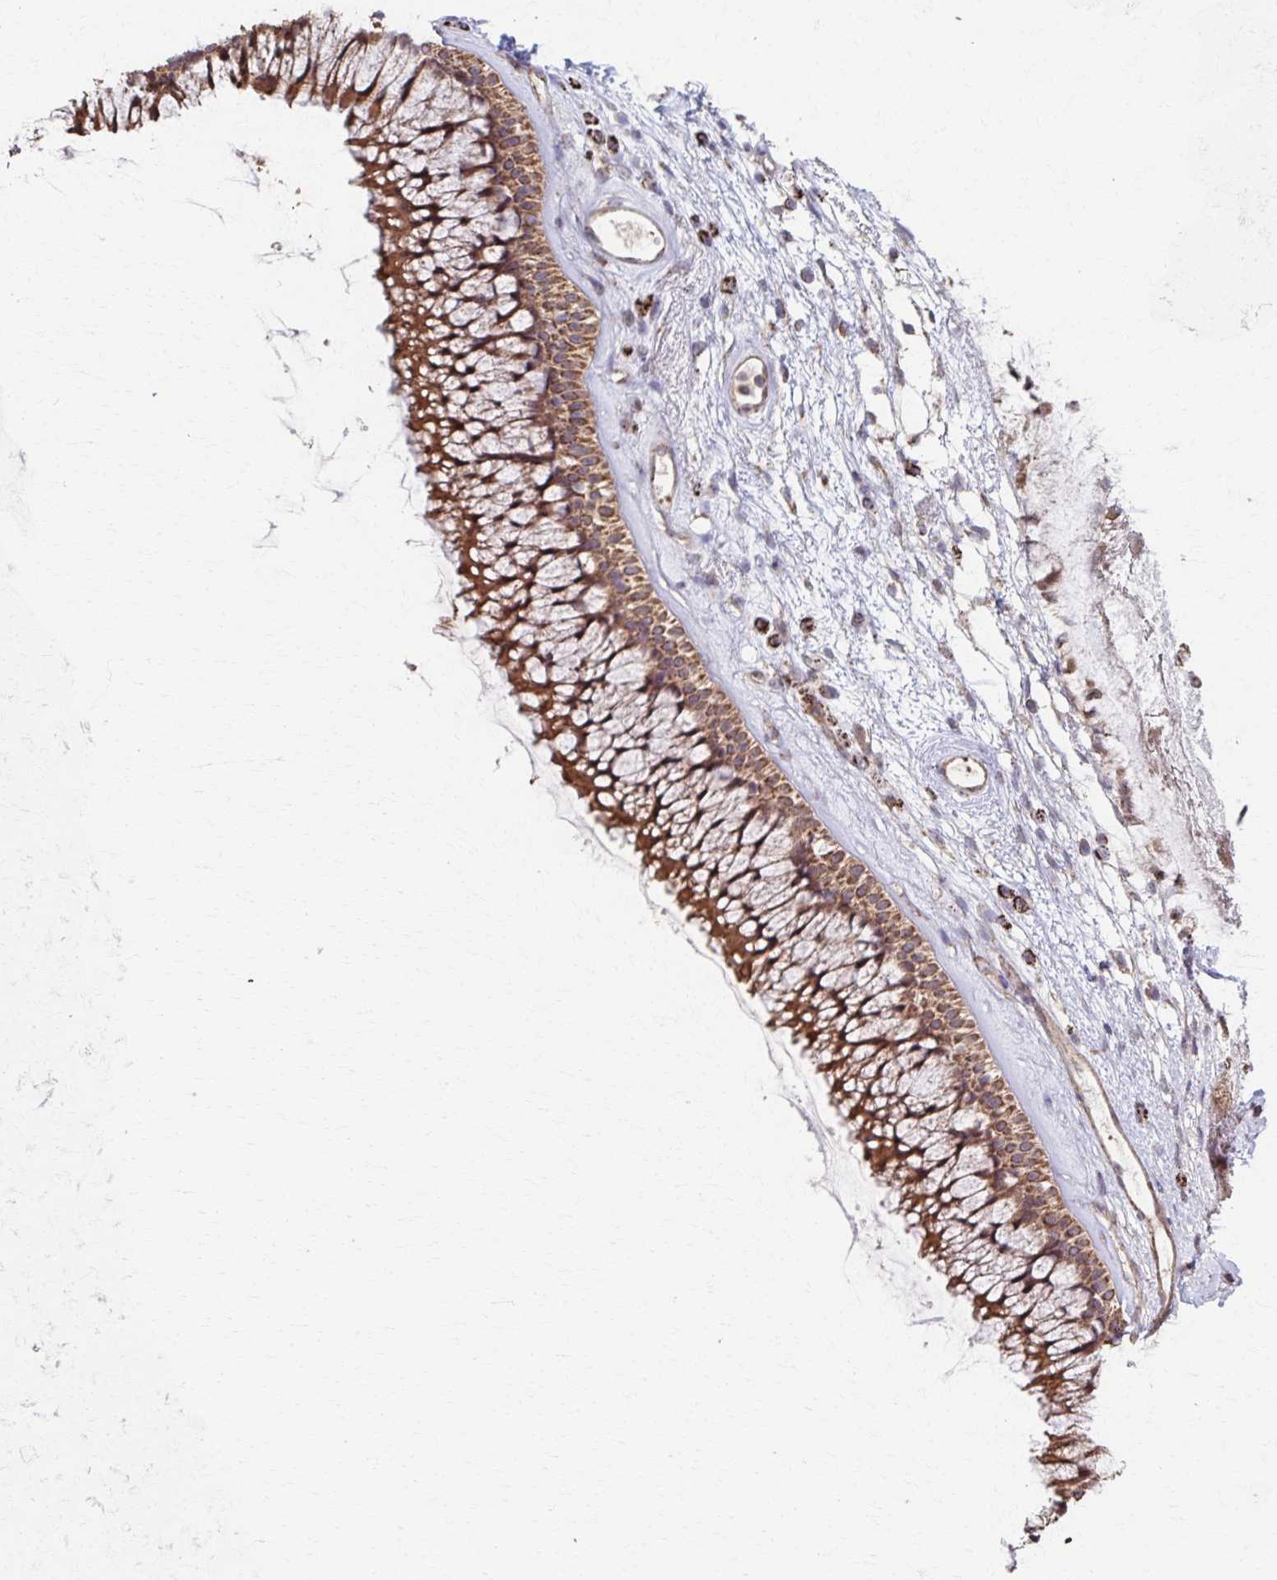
{"staining": {"intensity": "moderate", "quantity": ">75%", "location": "cytoplasmic/membranous"}, "tissue": "nasopharynx", "cell_type": "Respiratory epithelial cells", "image_type": "normal", "snomed": [{"axis": "morphology", "description": "Normal tissue, NOS"}, {"axis": "topography", "description": "Nasopharynx"}], "caption": "Immunohistochemistry photomicrograph of benign human nasopharynx stained for a protein (brown), which shows medium levels of moderate cytoplasmic/membranous expression in approximately >75% of respiratory epithelial cells.", "gene": "KLHL34", "patient": {"sex": "female", "age": 75}}